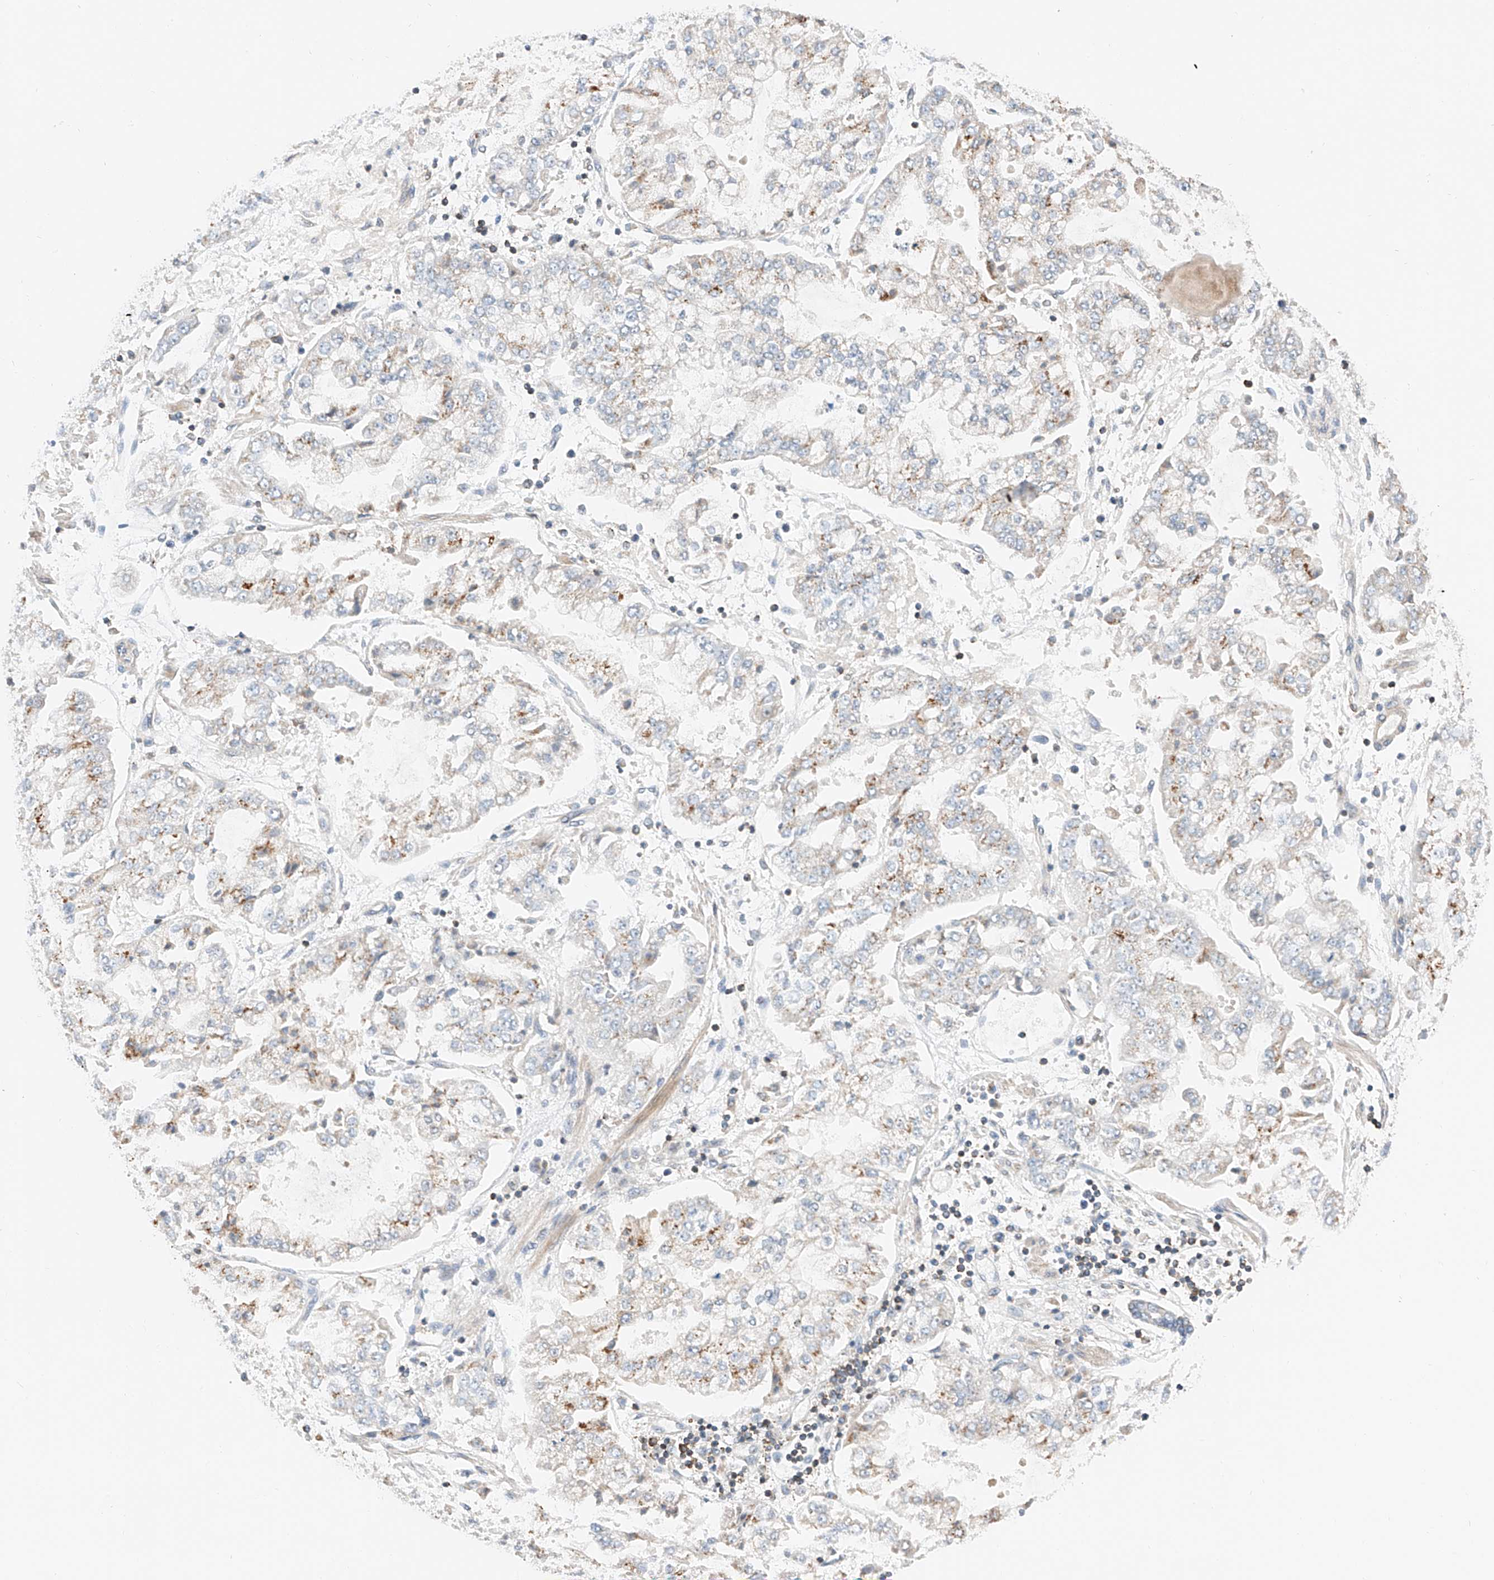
{"staining": {"intensity": "weak", "quantity": "<25%", "location": "cytoplasmic/membranous"}, "tissue": "stomach cancer", "cell_type": "Tumor cells", "image_type": "cancer", "snomed": [{"axis": "morphology", "description": "Adenocarcinoma, NOS"}, {"axis": "topography", "description": "Stomach"}], "caption": "Stomach cancer (adenocarcinoma) was stained to show a protein in brown. There is no significant expression in tumor cells.", "gene": "MFN2", "patient": {"sex": "male", "age": 76}}